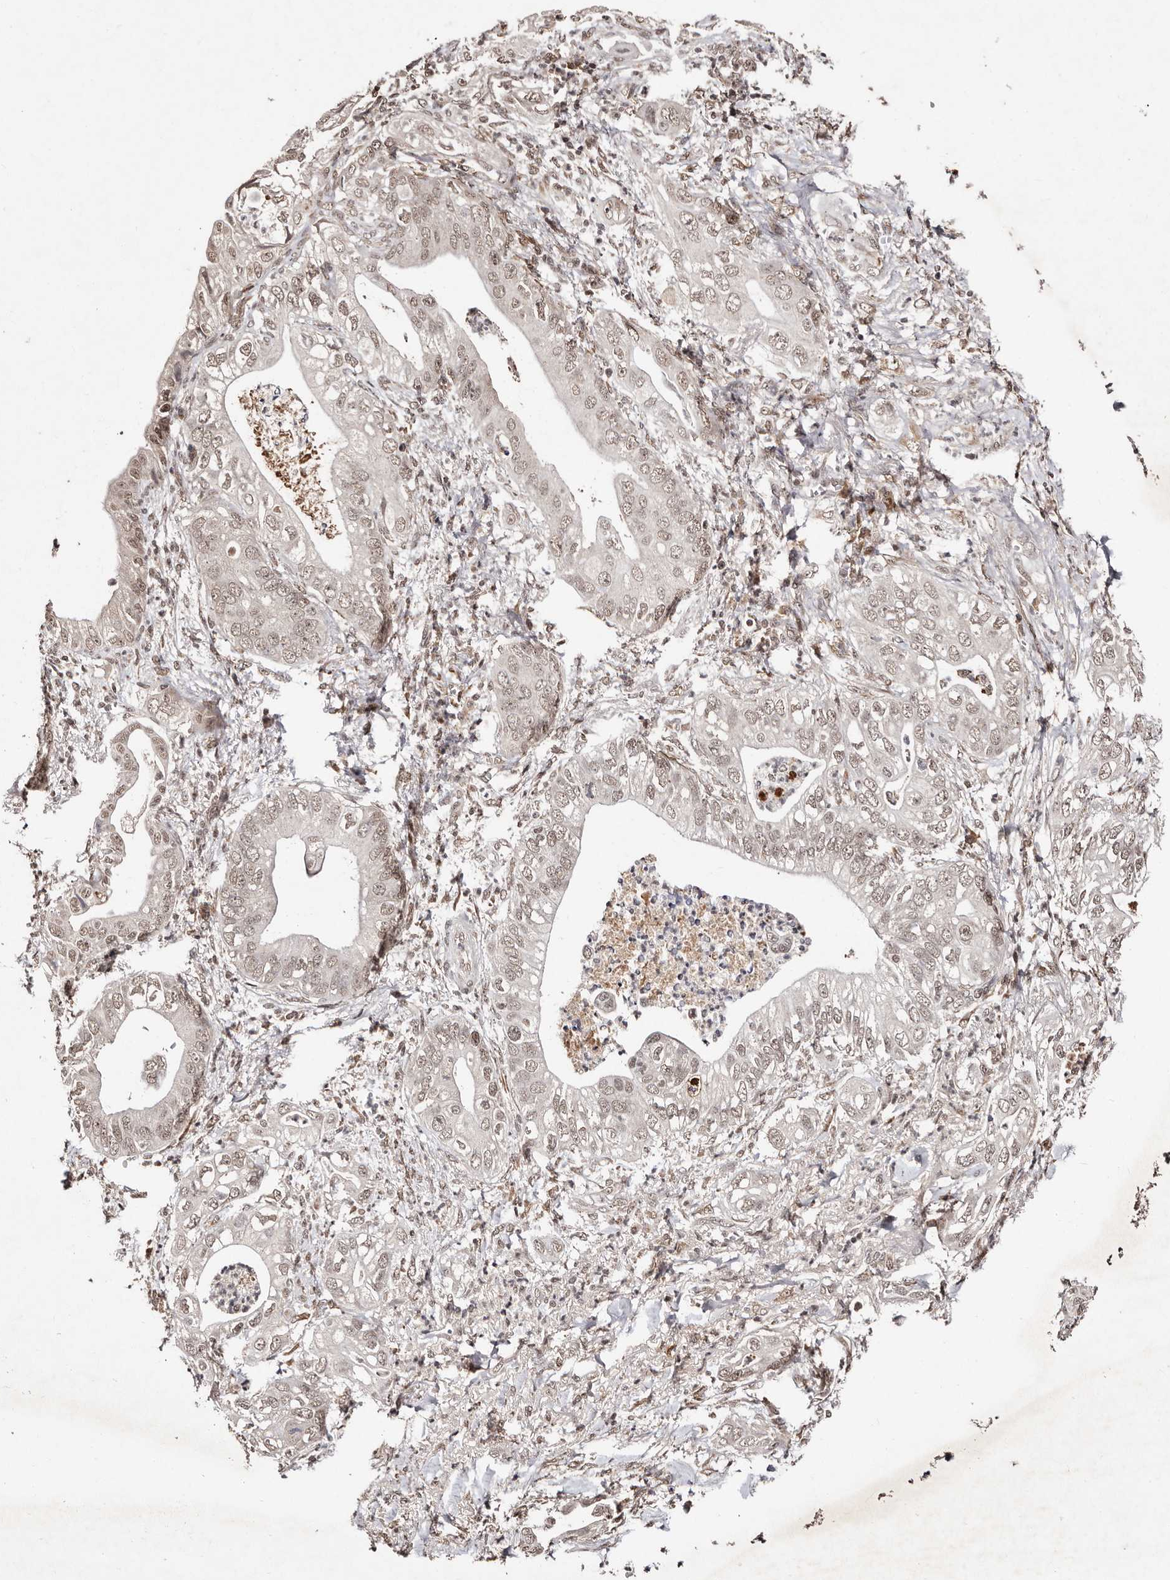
{"staining": {"intensity": "weak", "quantity": ">75%", "location": "nuclear"}, "tissue": "pancreatic cancer", "cell_type": "Tumor cells", "image_type": "cancer", "snomed": [{"axis": "morphology", "description": "Adenocarcinoma, NOS"}, {"axis": "topography", "description": "Pancreas"}], "caption": "The immunohistochemical stain shows weak nuclear positivity in tumor cells of pancreatic cancer (adenocarcinoma) tissue. Immunohistochemistry stains the protein in brown and the nuclei are stained blue.", "gene": "BICRAL", "patient": {"sex": "female", "age": 78}}